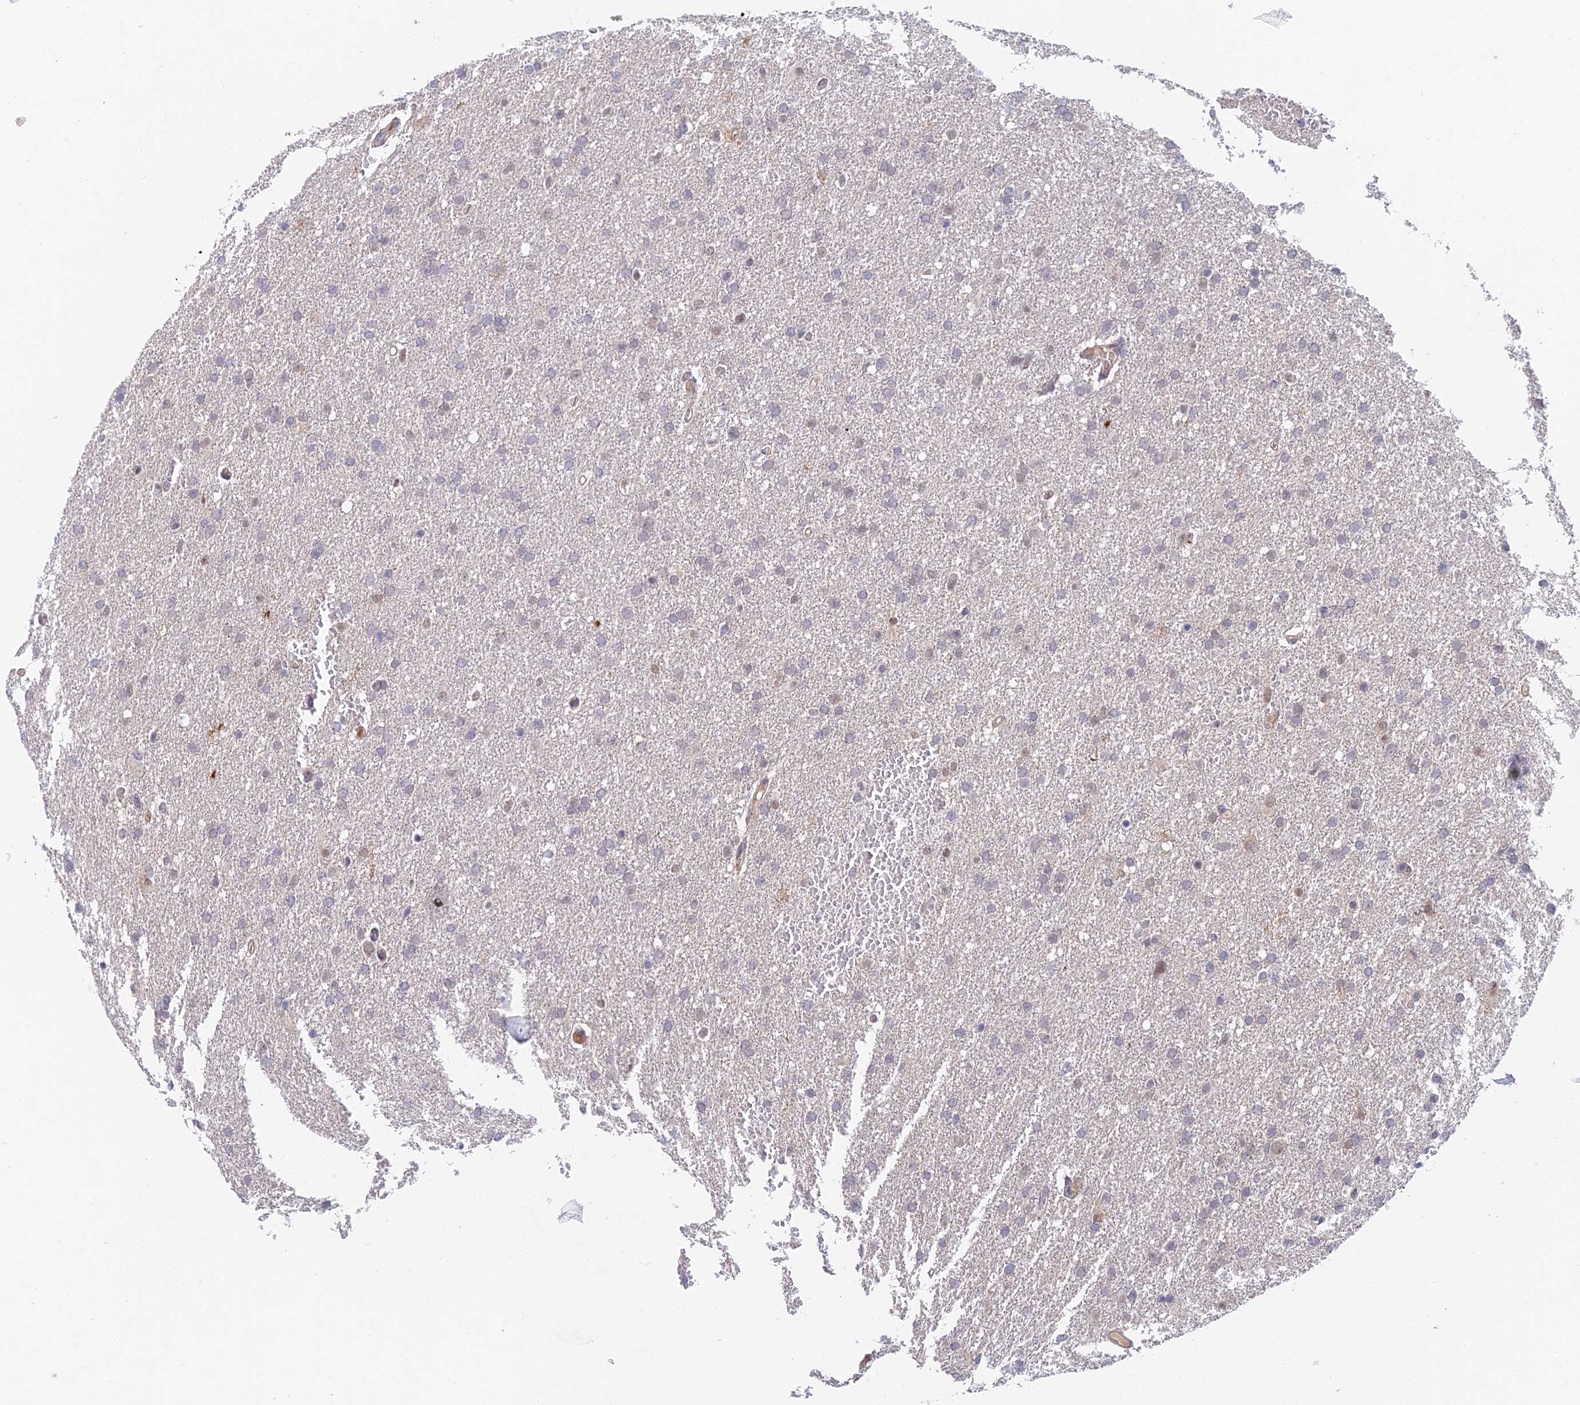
{"staining": {"intensity": "negative", "quantity": "none", "location": "none"}, "tissue": "glioma", "cell_type": "Tumor cells", "image_type": "cancer", "snomed": [{"axis": "morphology", "description": "Glioma, malignant, High grade"}, {"axis": "topography", "description": "Cerebral cortex"}], "caption": "The photomicrograph displays no staining of tumor cells in glioma.", "gene": "ZUP1", "patient": {"sex": "female", "age": 36}}